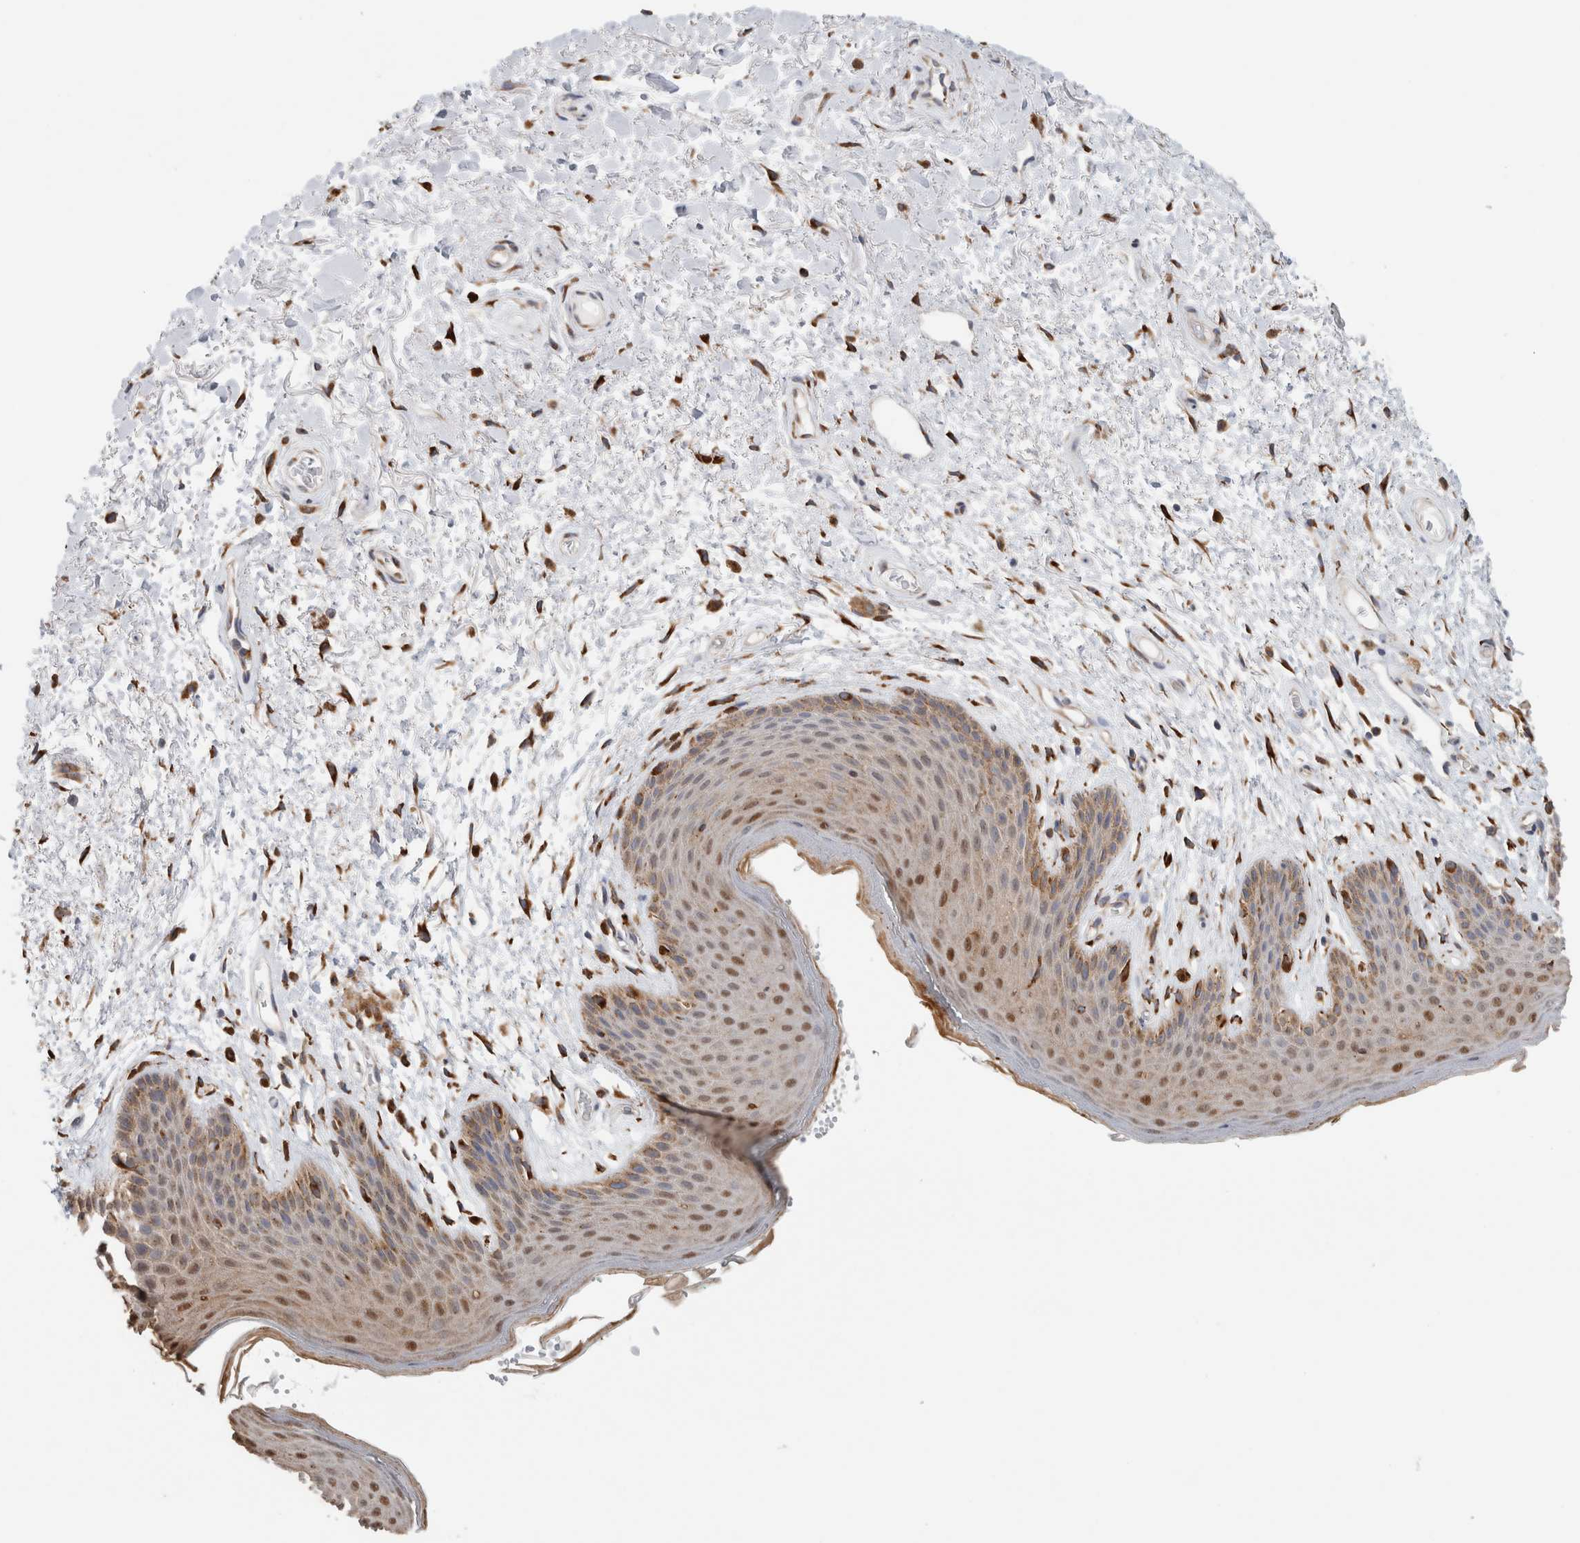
{"staining": {"intensity": "moderate", "quantity": "25%-75%", "location": "cytoplasmic/membranous,nuclear"}, "tissue": "skin", "cell_type": "Epidermal cells", "image_type": "normal", "snomed": [{"axis": "morphology", "description": "Normal tissue, NOS"}, {"axis": "topography", "description": "Anal"}], "caption": "IHC of normal skin displays medium levels of moderate cytoplasmic/membranous,nuclear staining in approximately 25%-75% of epidermal cells.", "gene": "P4HA1", "patient": {"sex": "male", "age": 74}}